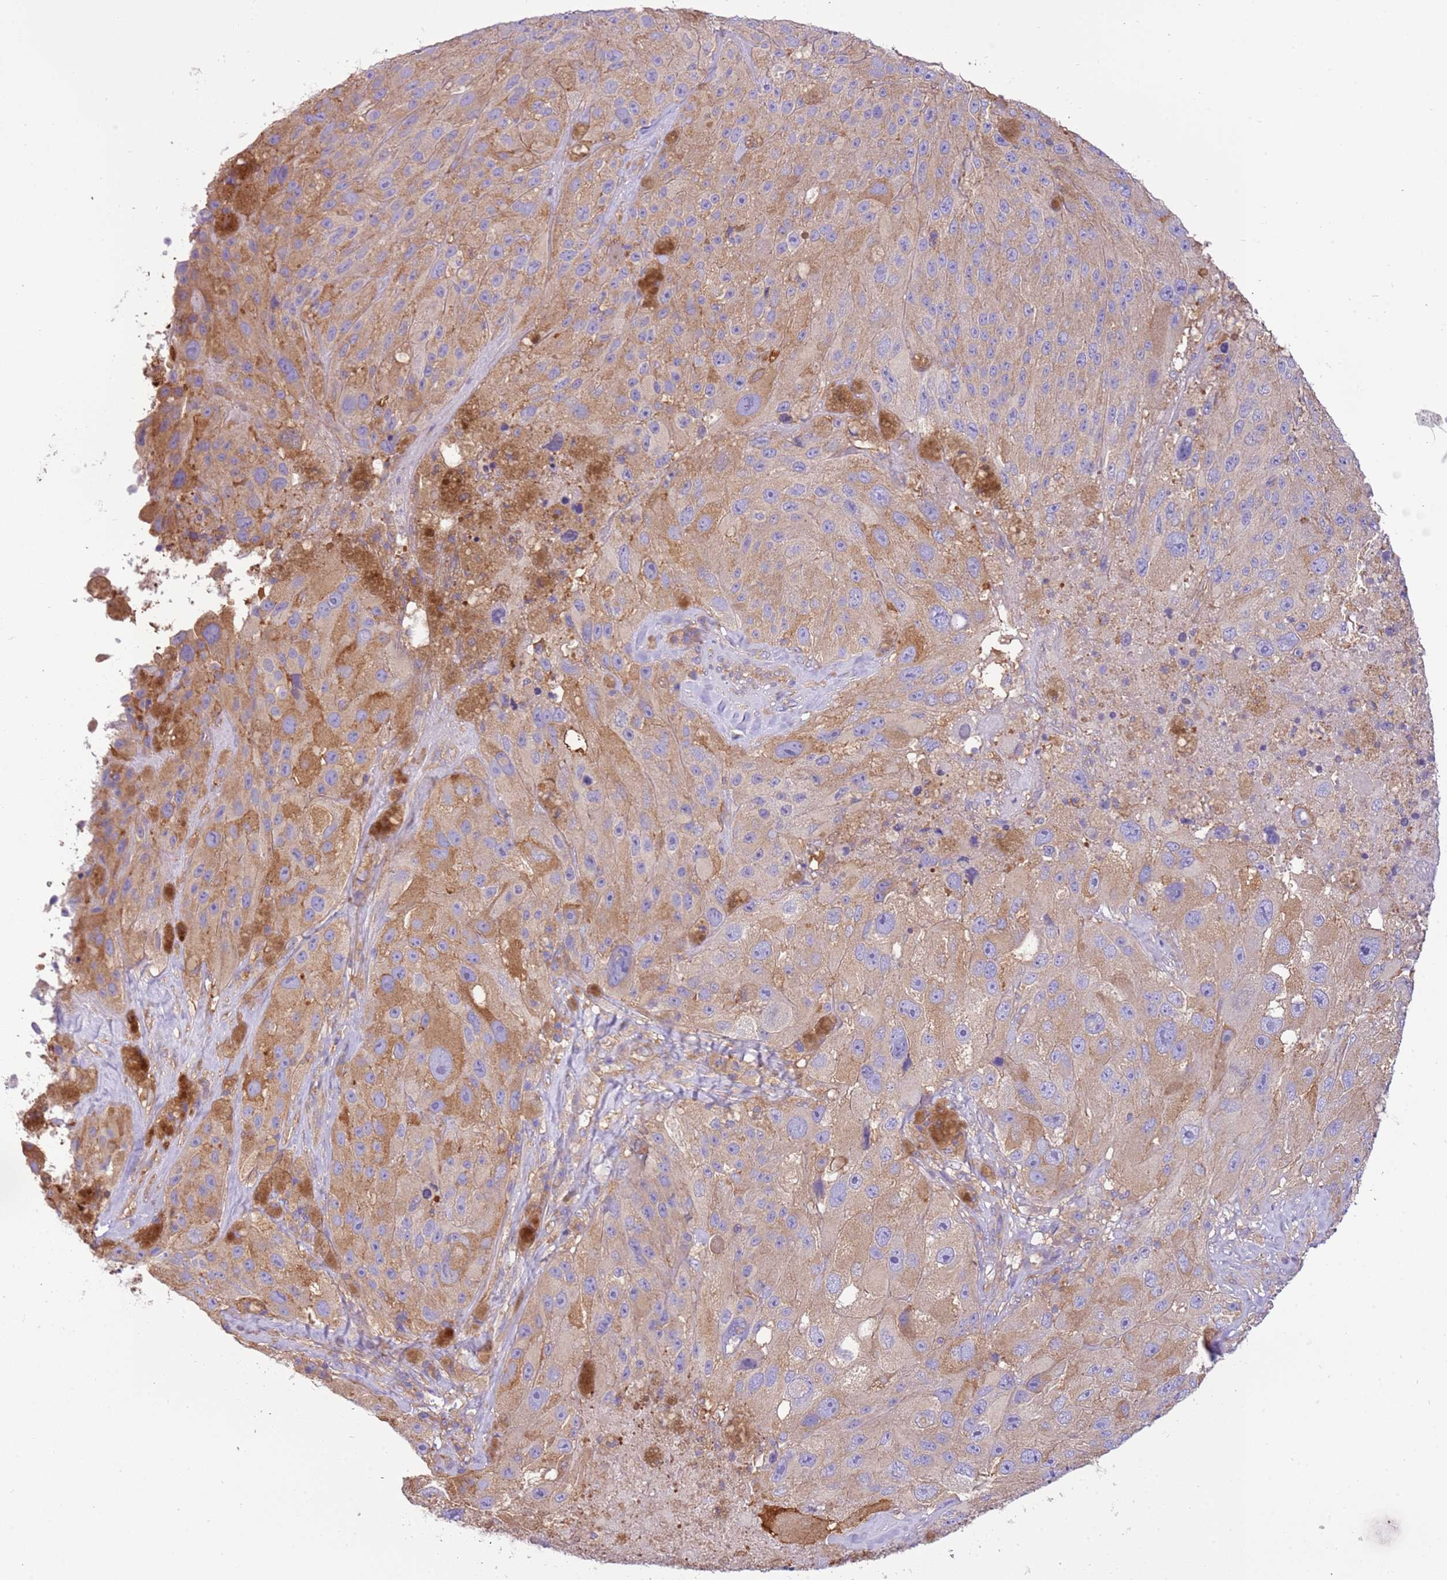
{"staining": {"intensity": "weak", "quantity": ">75%", "location": "cytoplasmic/membranous"}, "tissue": "melanoma", "cell_type": "Tumor cells", "image_type": "cancer", "snomed": [{"axis": "morphology", "description": "Malignant melanoma, Metastatic site"}, {"axis": "topography", "description": "Lymph node"}], "caption": "Melanoma tissue displays weak cytoplasmic/membranous staining in approximately >75% of tumor cells (Brightfield microscopy of DAB IHC at high magnification).", "gene": "NAALADL1", "patient": {"sex": "male", "age": 62}}